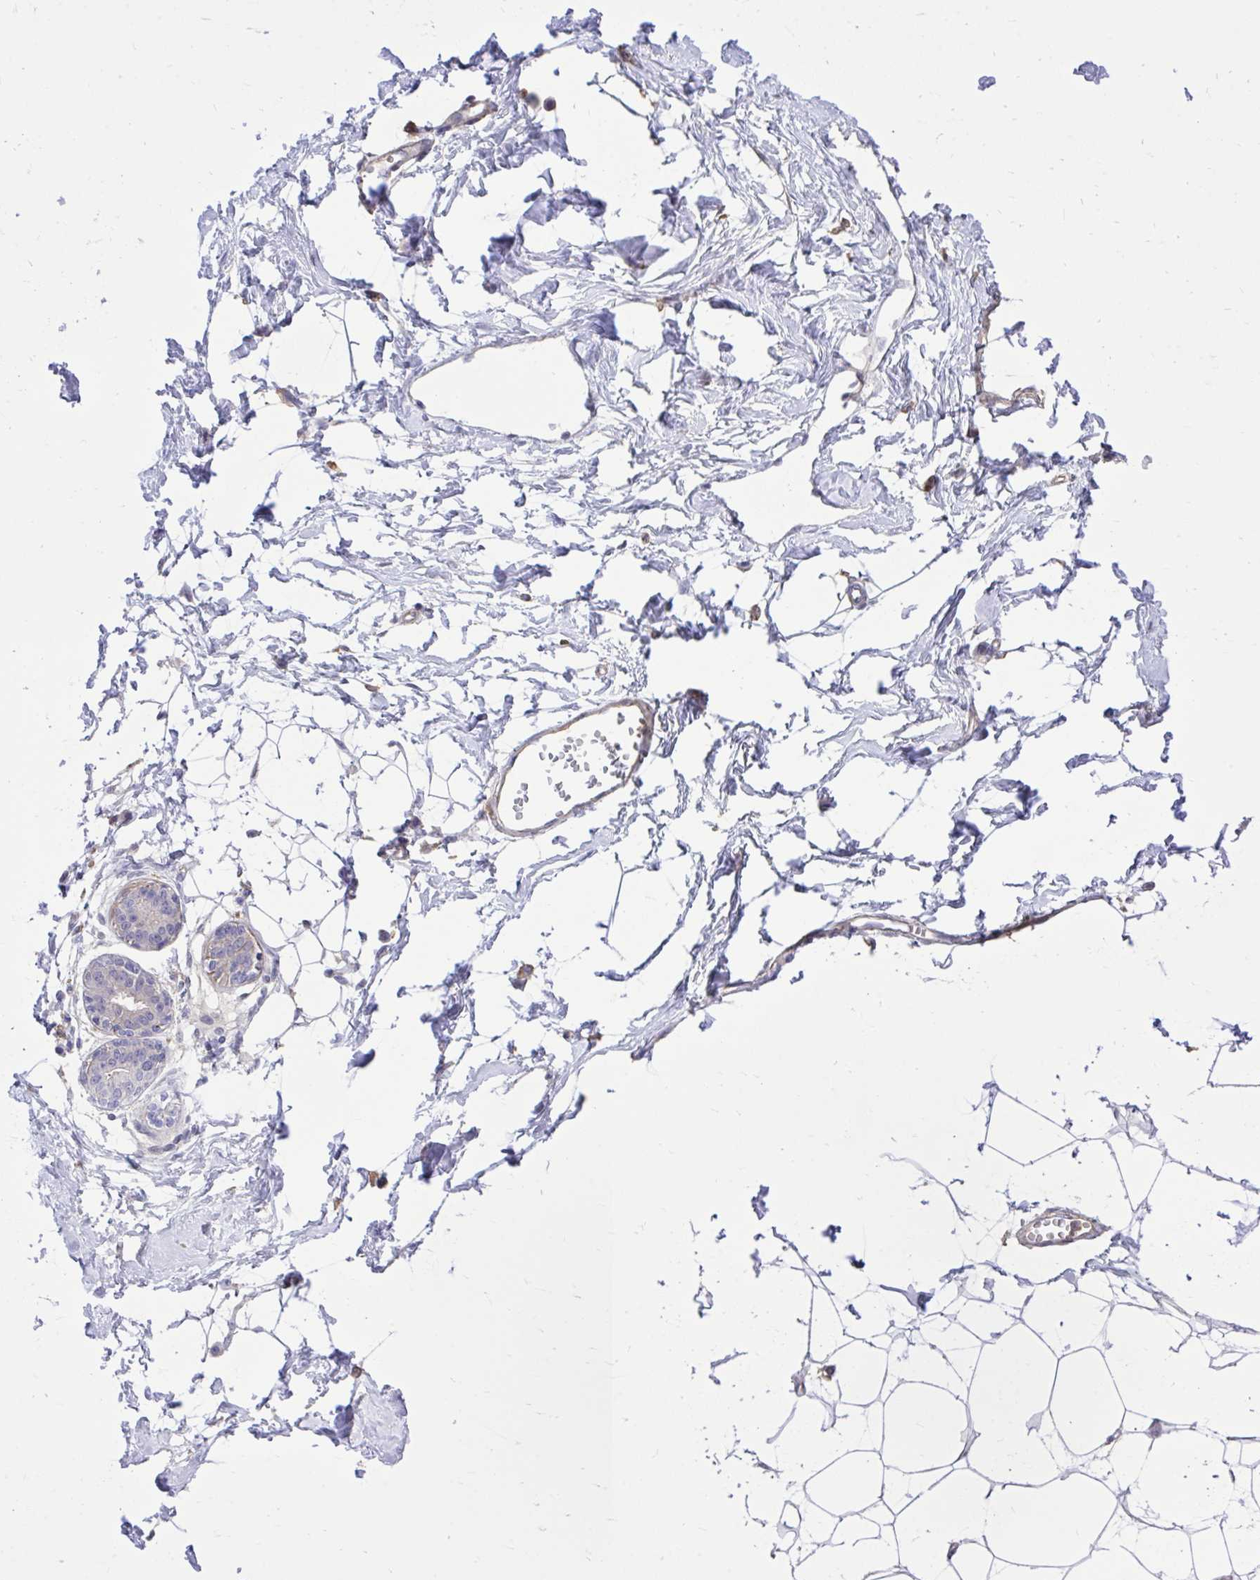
{"staining": {"intensity": "negative", "quantity": "none", "location": "none"}, "tissue": "breast", "cell_type": "Adipocytes", "image_type": "normal", "snomed": [{"axis": "morphology", "description": "Normal tissue, NOS"}, {"axis": "topography", "description": "Breast"}], "caption": "Unremarkable breast was stained to show a protein in brown. There is no significant staining in adipocytes. (IHC, brightfield microscopy, high magnification).", "gene": "IGFL2", "patient": {"sex": "female", "age": 45}}